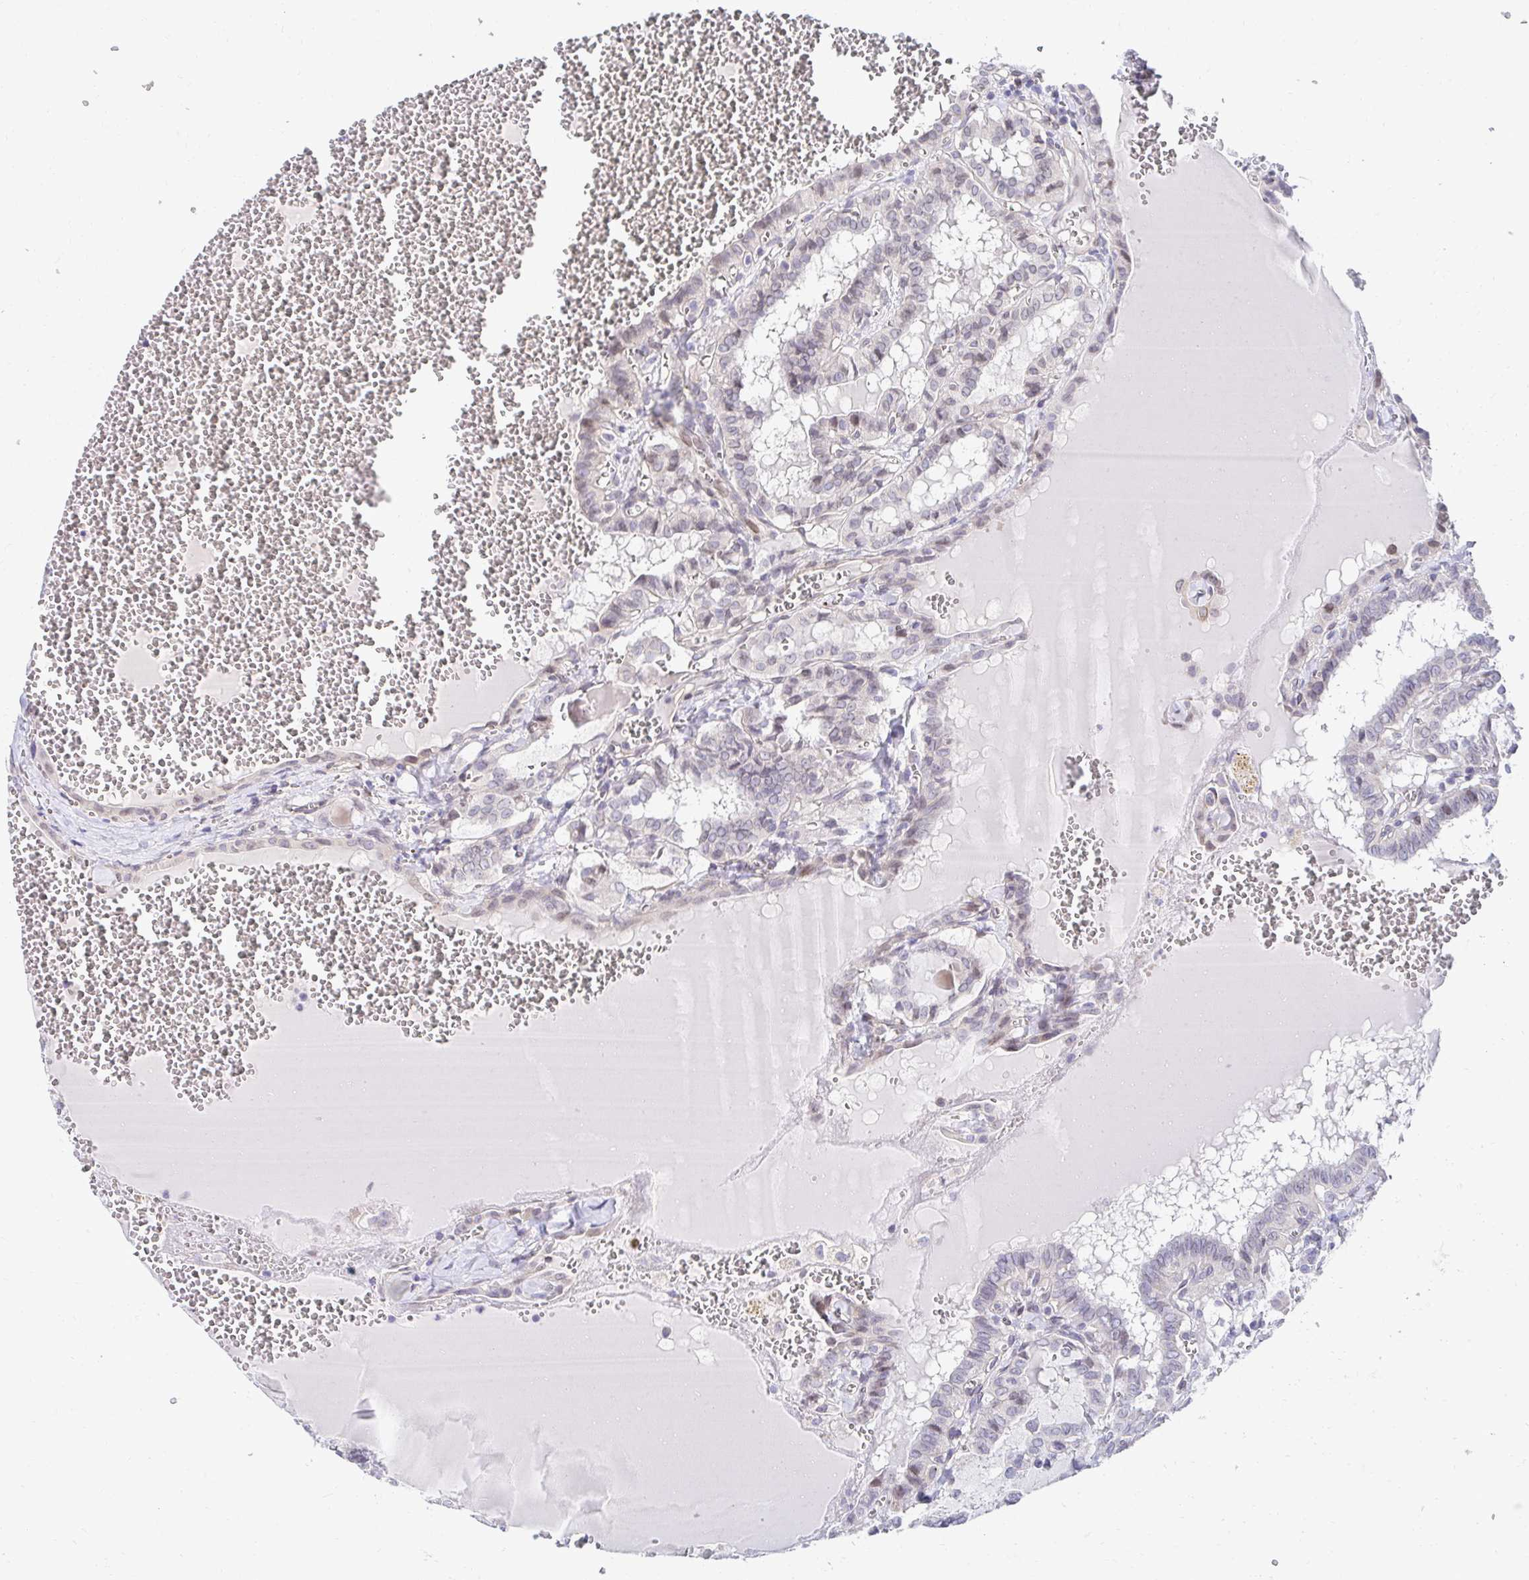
{"staining": {"intensity": "negative", "quantity": "none", "location": "none"}, "tissue": "thyroid cancer", "cell_type": "Tumor cells", "image_type": "cancer", "snomed": [{"axis": "morphology", "description": "Papillary adenocarcinoma, NOS"}, {"axis": "topography", "description": "Thyroid gland"}], "caption": "Tumor cells are negative for protein expression in human papillary adenocarcinoma (thyroid).", "gene": "AKAP14", "patient": {"sex": "female", "age": 21}}